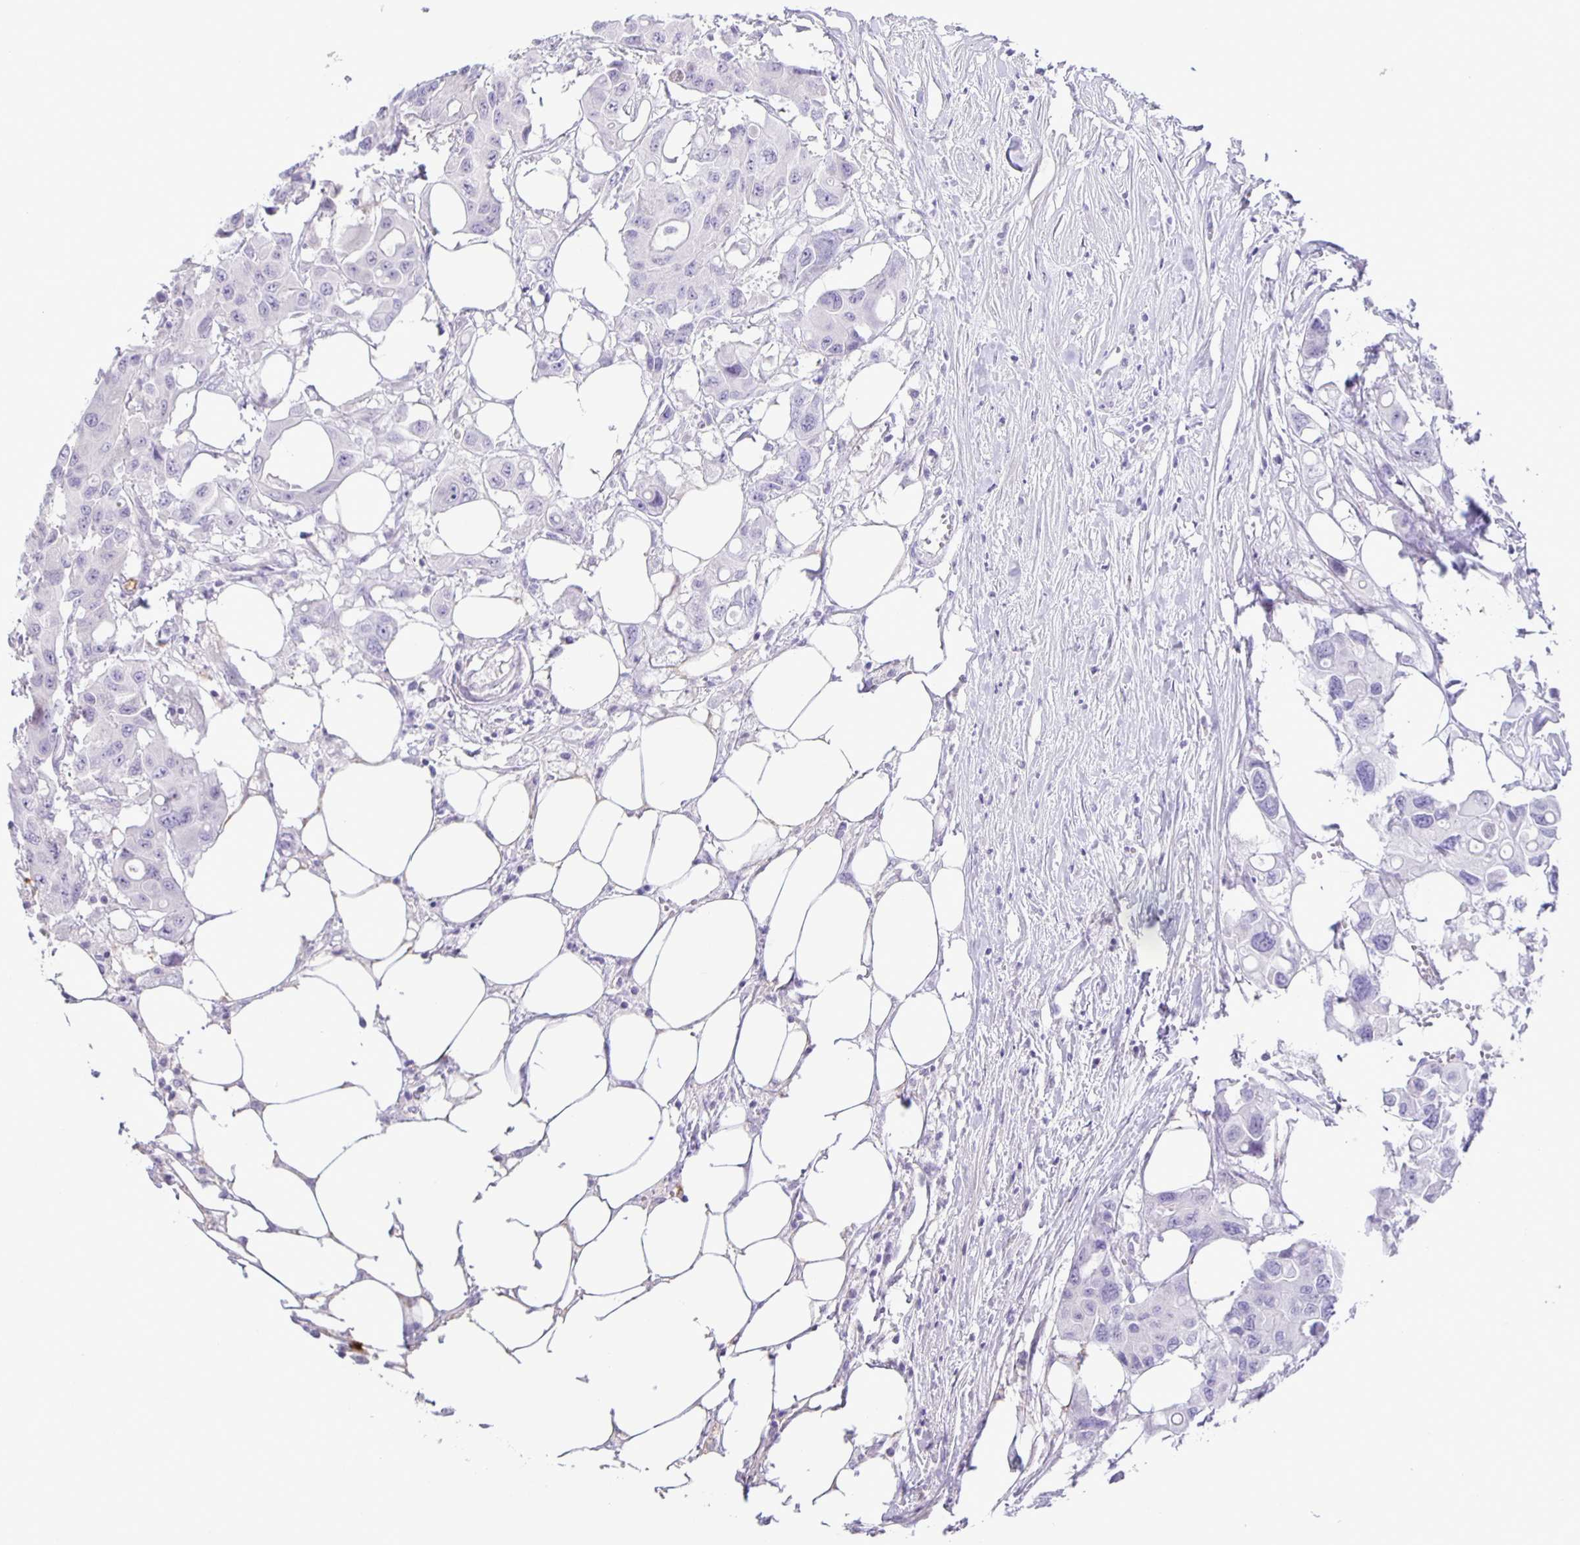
{"staining": {"intensity": "negative", "quantity": "none", "location": "none"}, "tissue": "colorectal cancer", "cell_type": "Tumor cells", "image_type": "cancer", "snomed": [{"axis": "morphology", "description": "Adenocarcinoma, NOS"}, {"axis": "topography", "description": "Colon"}], "caption": "A high-resolution photomicrograph shows immunohistochemistry (IHC) staining of colorectal cancer (adenocarcinoma), which exhibits no significant expression in tumor cells. The staining was performed using DAB (3,3'-diaminobenzidine) to visualize the protein expression in brown, while the nuclei were stained in blue with hematoxylin (Magnification: 20x).", "gene": "ADCK1", "patient": {"sex": "male", "age": 77}}